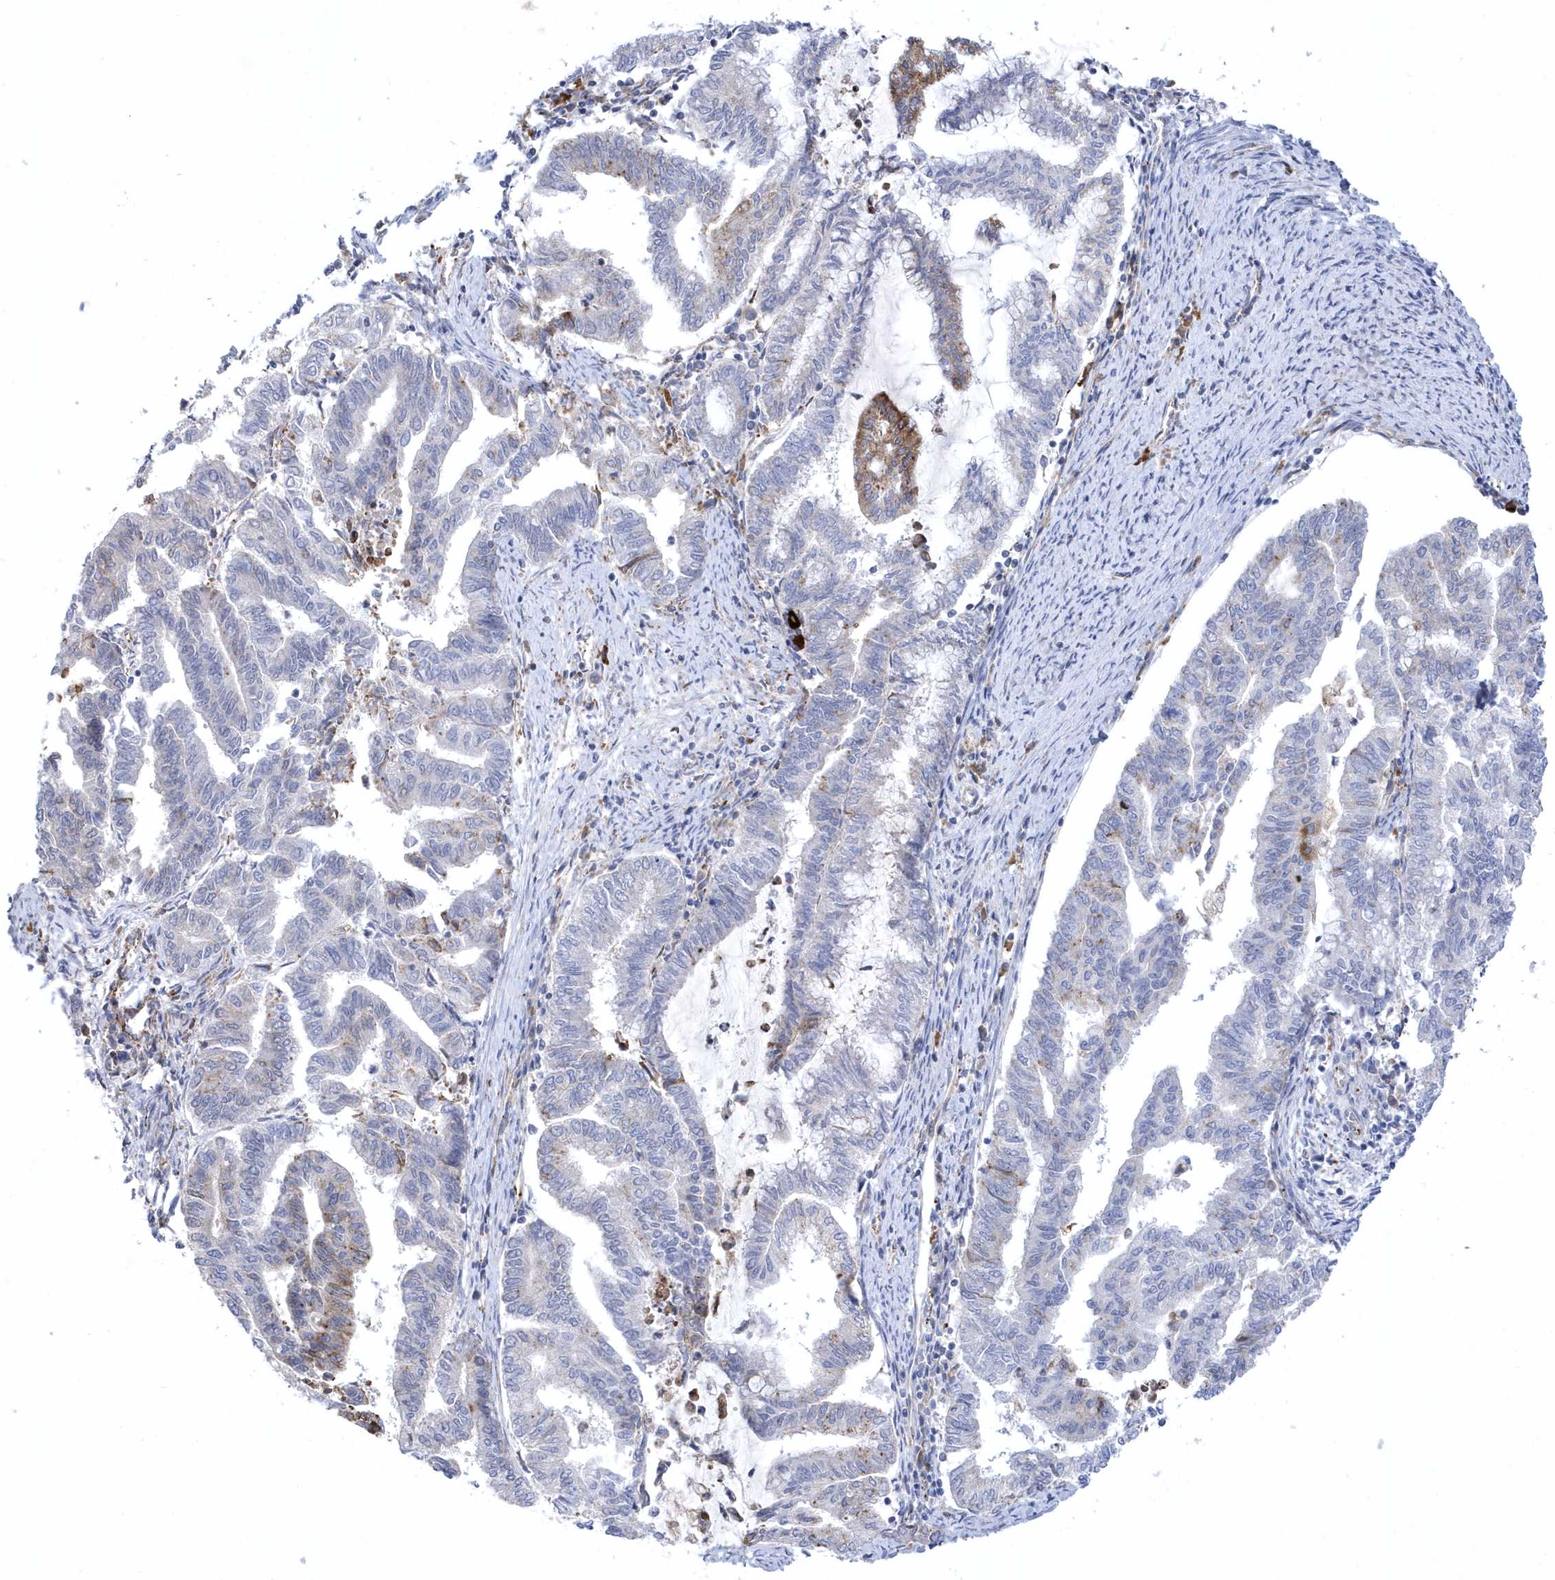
{"staining": {"intensity": "moderate", "quantity": "<25%", "location": "cytoplasmic/membranous"}, "tissue": "endometrial cancer", "cell_type": "Tumor cells", "image_type": "cancer", "snomed": [{"axis": "morphology", "description": "Adenocarcinoma, NOS"}, {"axis": "topography", "description": "Endometrium"}], "caption": "Immunohistochemistry (IHC) (DAB) staining of human adenocarcinoma (endometrial) reveals moderate cytoplasmic/membranous protein positivity in about <25% of tumor cells.", "gene": "MED31", "patient": {"sex": "female", "age": 79}}